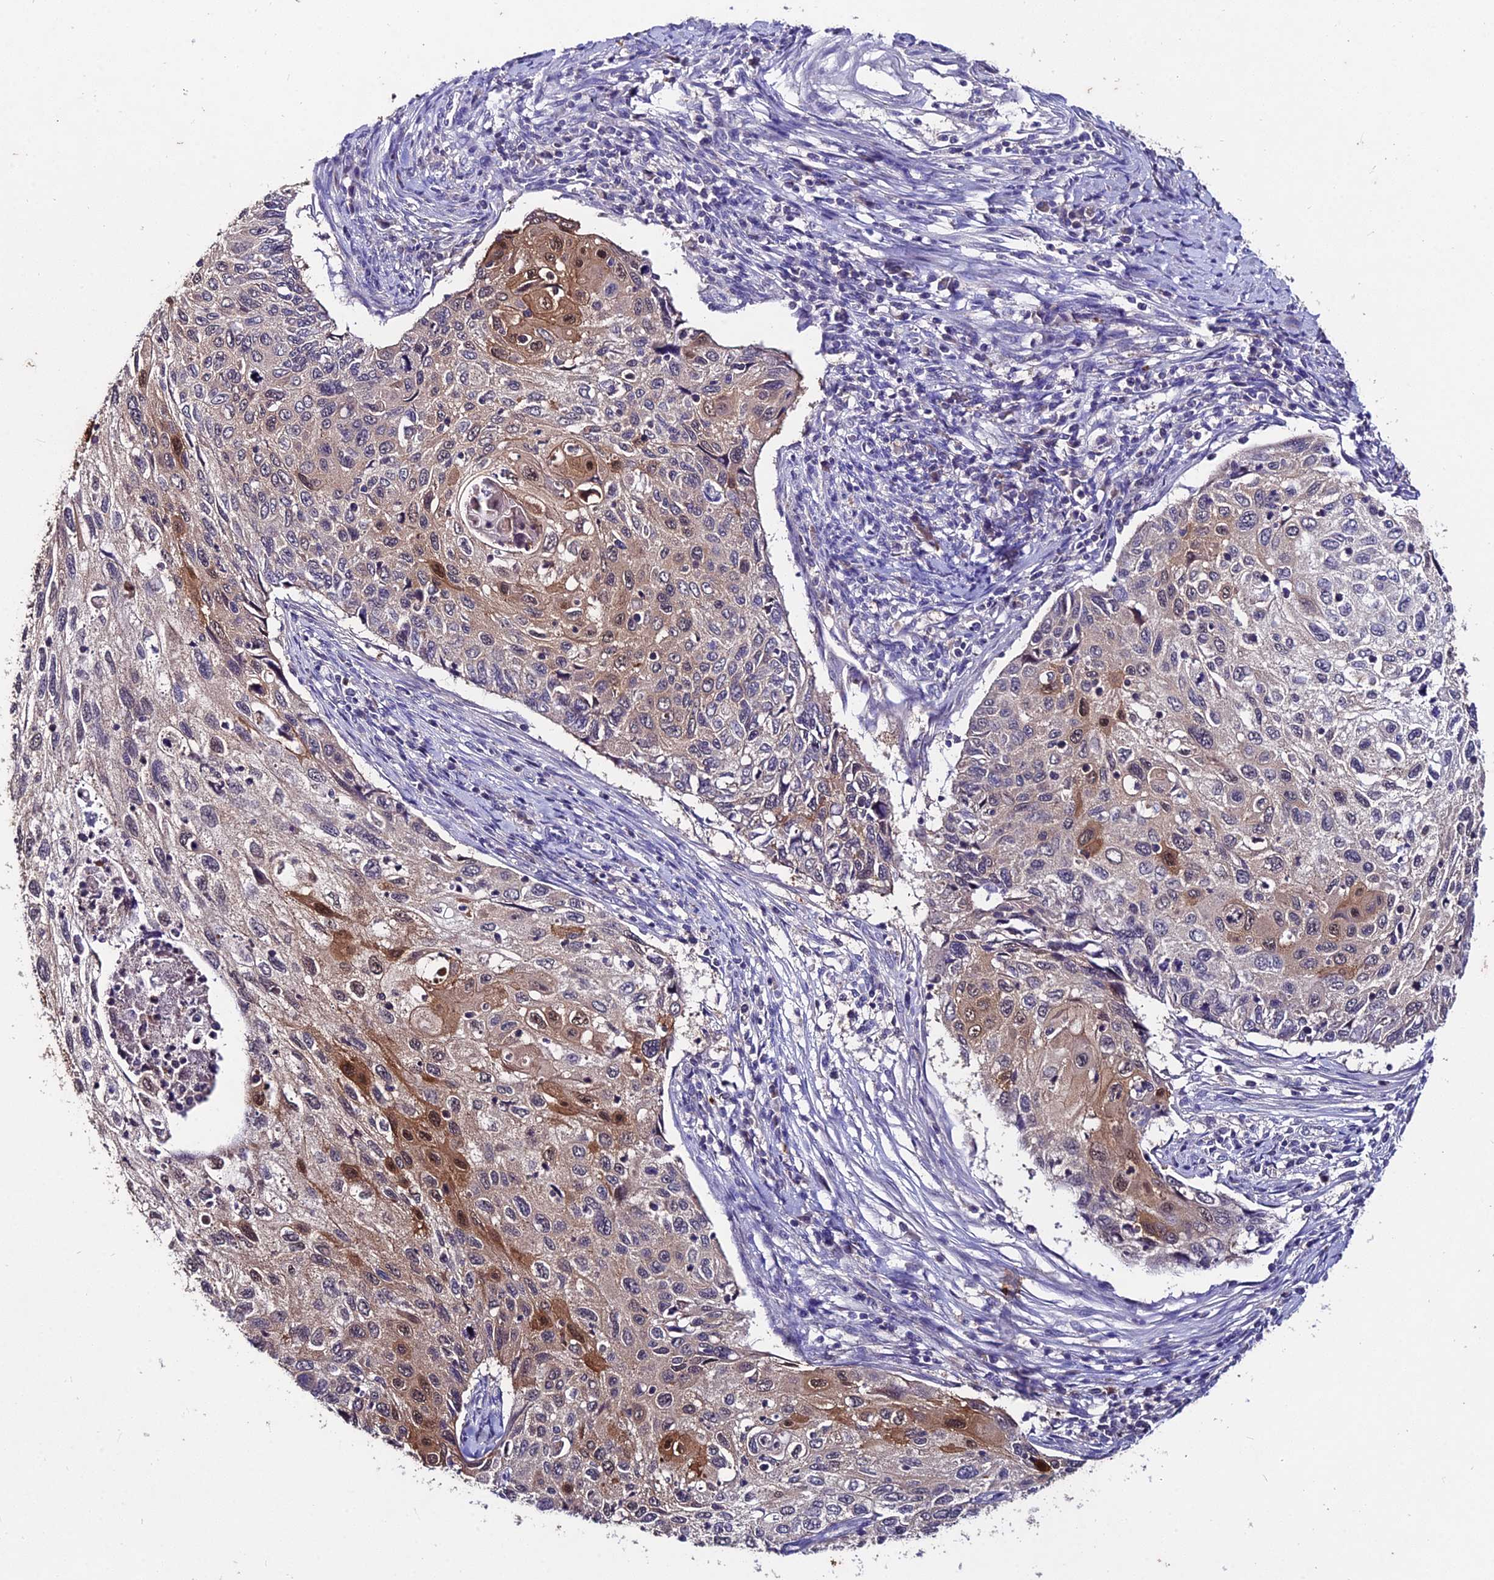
{"staining": {"intensity": "moderate", "quantity": "25%-75%", "location": "cytoplasmic/membranous,nuclear"}, "tissue": "cervical cancer", "cell_type": "Tumor cells", "image_type": "cancer", "snomed": [{"axis": "morphology", "description": "Squamous cell carcinoma, NOS"}, {"axis": "topography", "description": "Cervix"}], "caption": "Cervical cancer (squamous cell carcinoma) stained with a protein marker exhibits moderate staining in tumor cells.", "gene": "LGALS7", "patient": {"sex": "female", "age": 70}}